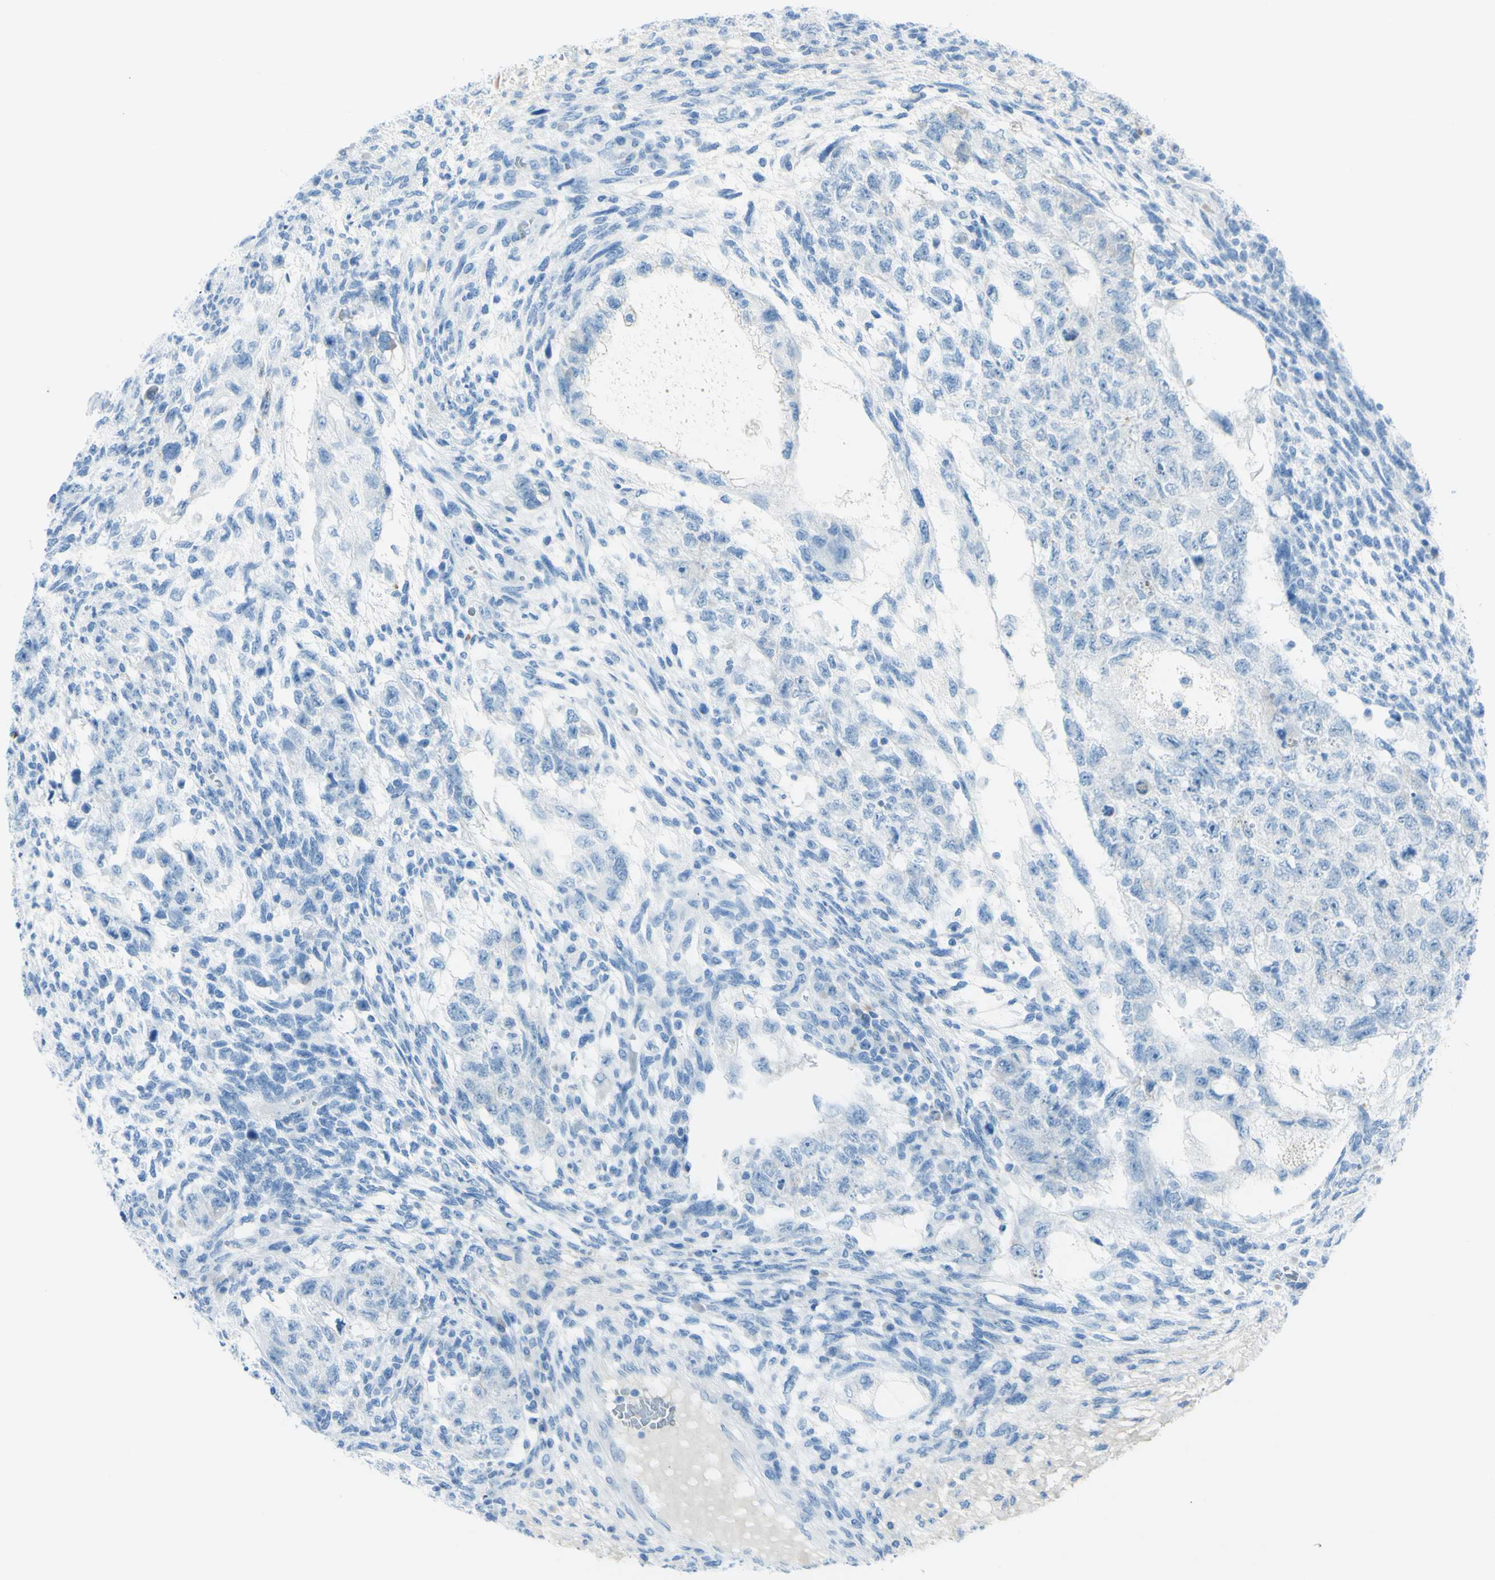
{"staining": {"intensity": "negative", "quantity": "none", "location": "none"}, "tissue": "testis cancer", "cell_type": "Tumor cells", "image_type": "cancer", "snomed": [{"axis": "morphology", "description": "Normal tissue, NOS"}, {"axis": "morphology", "description": "Carcinoma, Embryonal, NOS"}, {"axis": "topography", "description": "Testis"}], "caption": "Tumor cells are negative for brown protein staining in embryonal carcinoma (testis). Brightfield microscopy of IHC stained with DAB (brown) and hematoxylin (blue), captured at high magnification.", "gene": "TFPI2", "patient": {"sex": "male", "age": 36}}